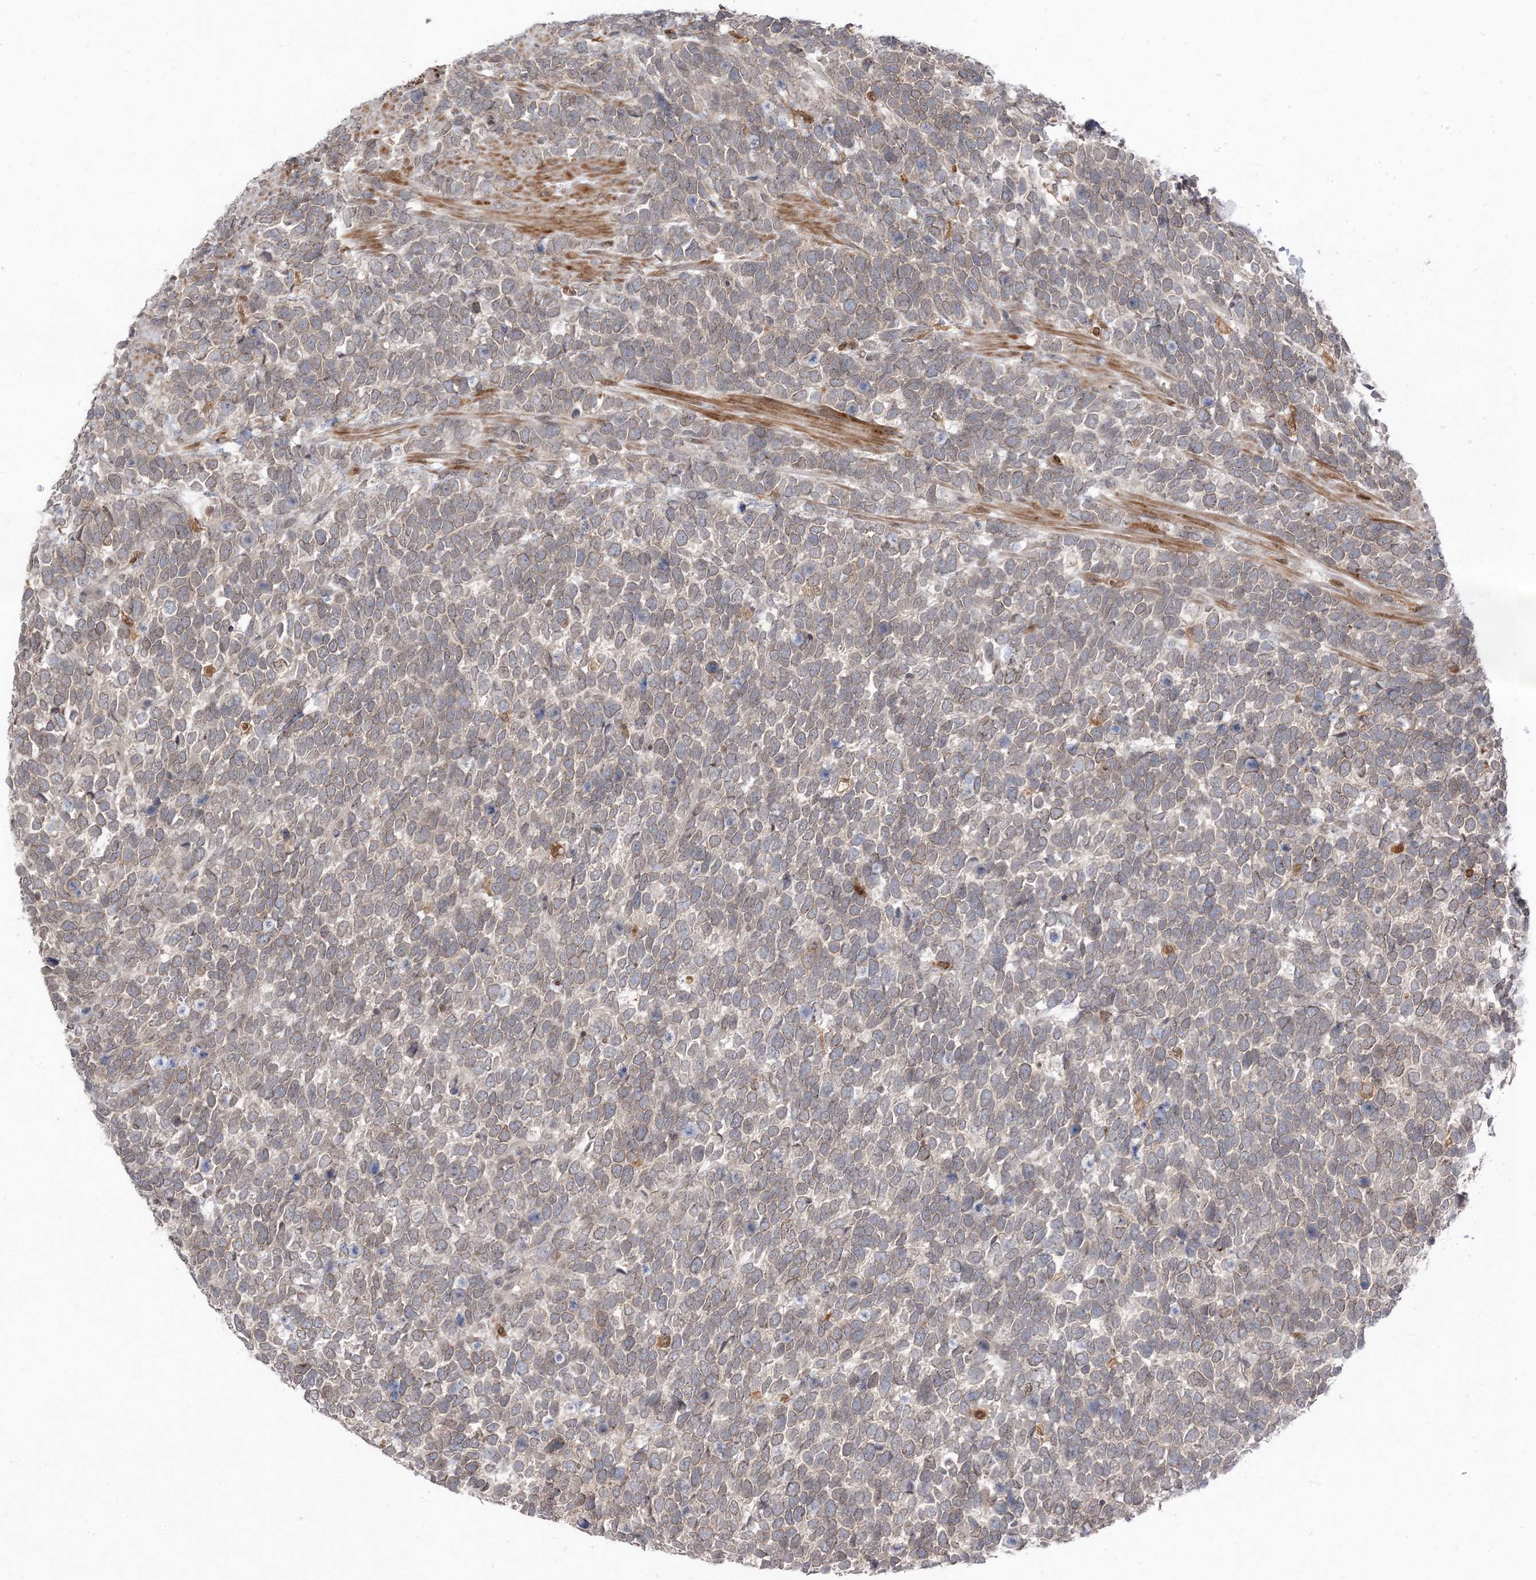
{"staining": {"intensity": "weak", "quantity": "25%-75%", "location": "cytoplasmic/membranous,nuclear"}, "tissue": "urothelial cancer", "cell_type": "Tumor cells", "image_type": "cancer", "snomed": [{"axis": "morphology", "description": "Urothelial carcinoma, High grade"}, {"axis": "topography", "description": "Urinary bladder"}], "caption": "Immunohistochemical staining of urothelial carcinoma (high-grade) exhibits low levels of weak cytoplasmic/membranous and nuclear protein staining in approximately 25%-75% of tumor cells.", "gene": "NAGK", "patient": {"sex": "female", "age": 82}}